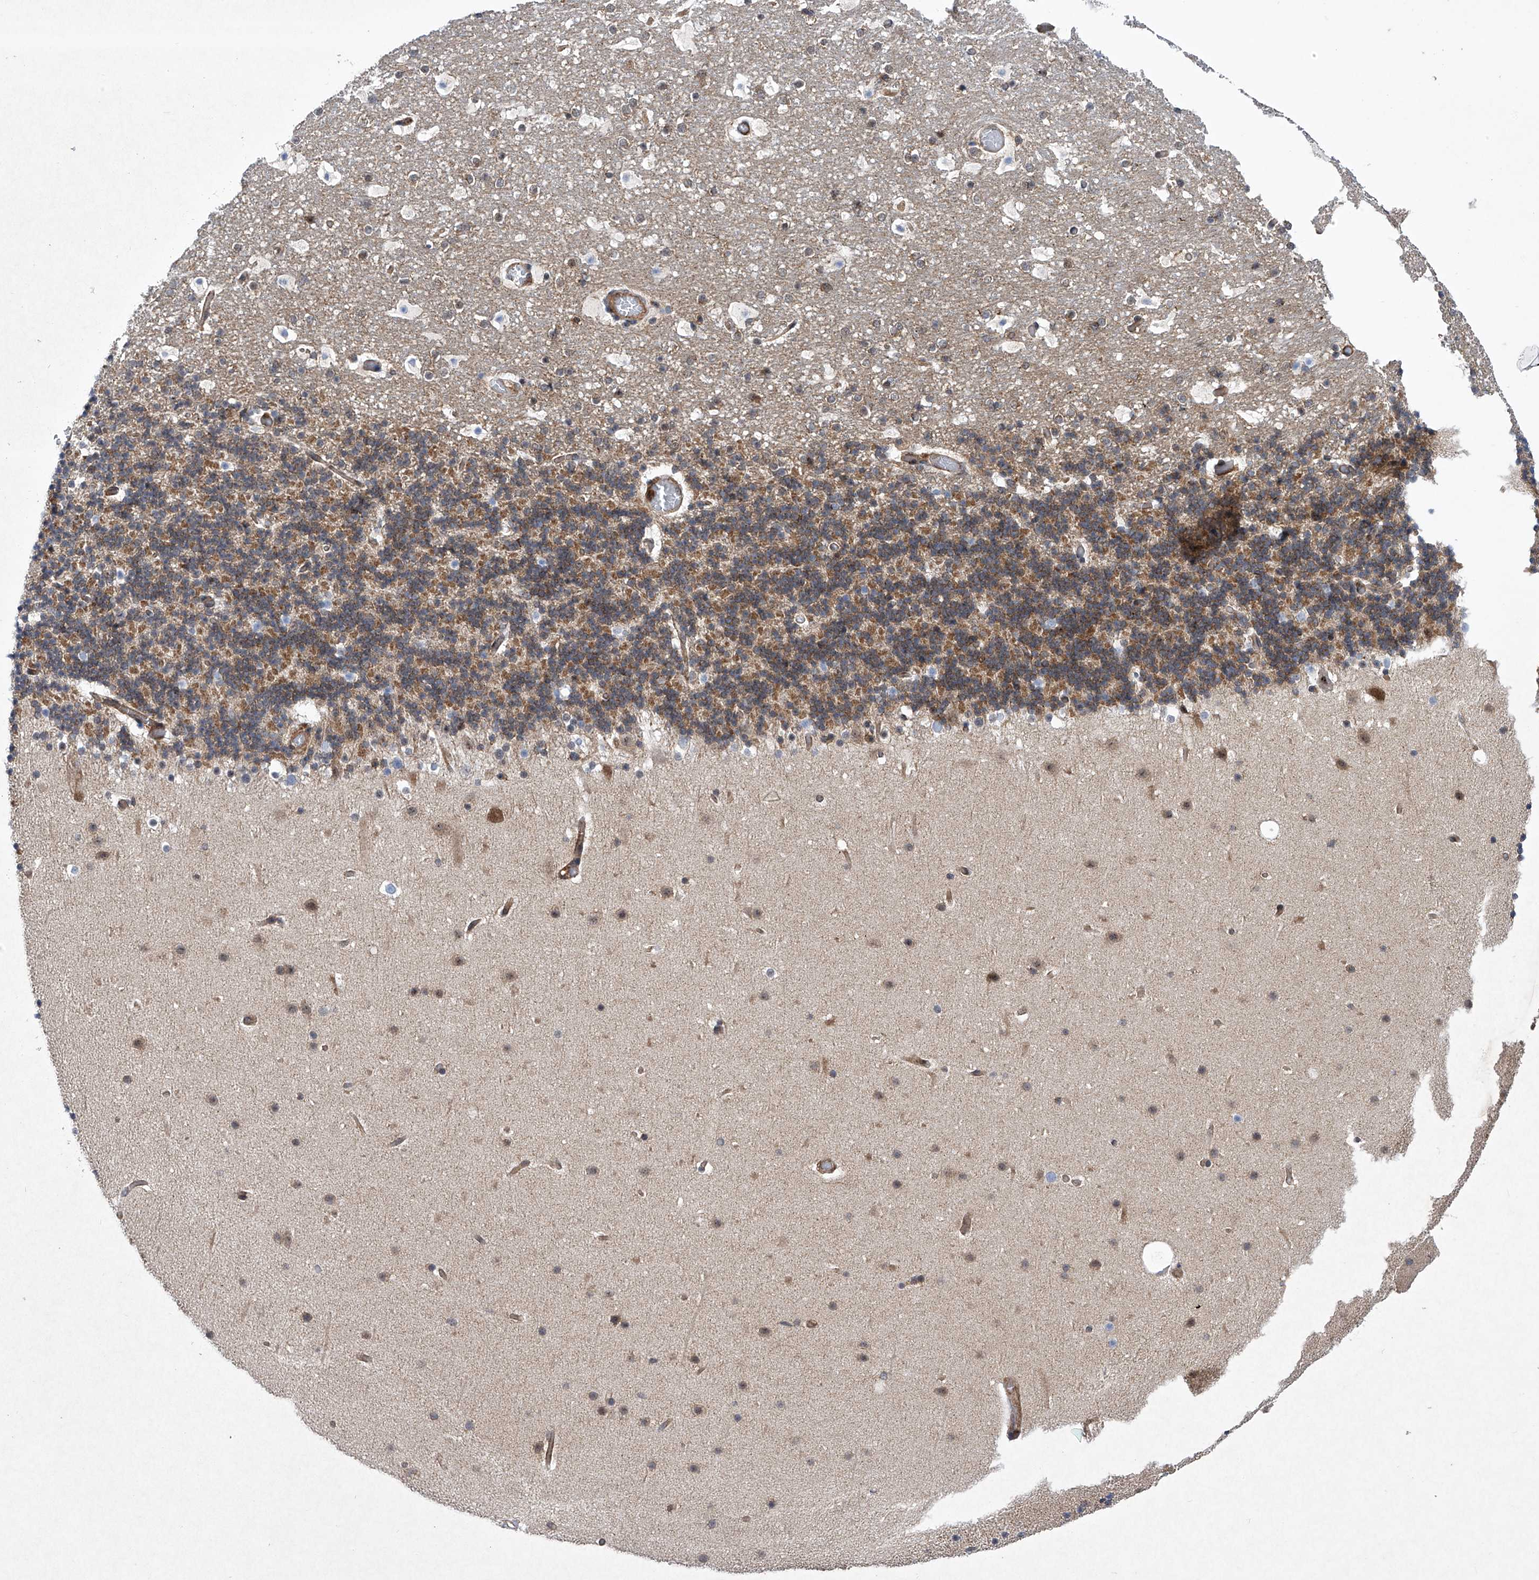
{"staining": {"intensity": "weak", "quantity": "25%-75%", "location": "cytoplasmic/membranous"}, "tissue": "cerebellum", "cell_type": "Cells in granular layer", "image_type": "normal", "snomed": [{"axis": "morphology", "description": "Normal tissue, NOS"}, {"axis": "topography", "description": "Cerebellum"}], "caption": "Protein analysis of benign cerebellum shows weak cytoplasmic/membranous staining in approximately 25%-75% of cells in granular layer. (IHC, brightfield microscopy, high magnification).", "gene": "CISH", "patient": {"sex": "male", "age": 57}}